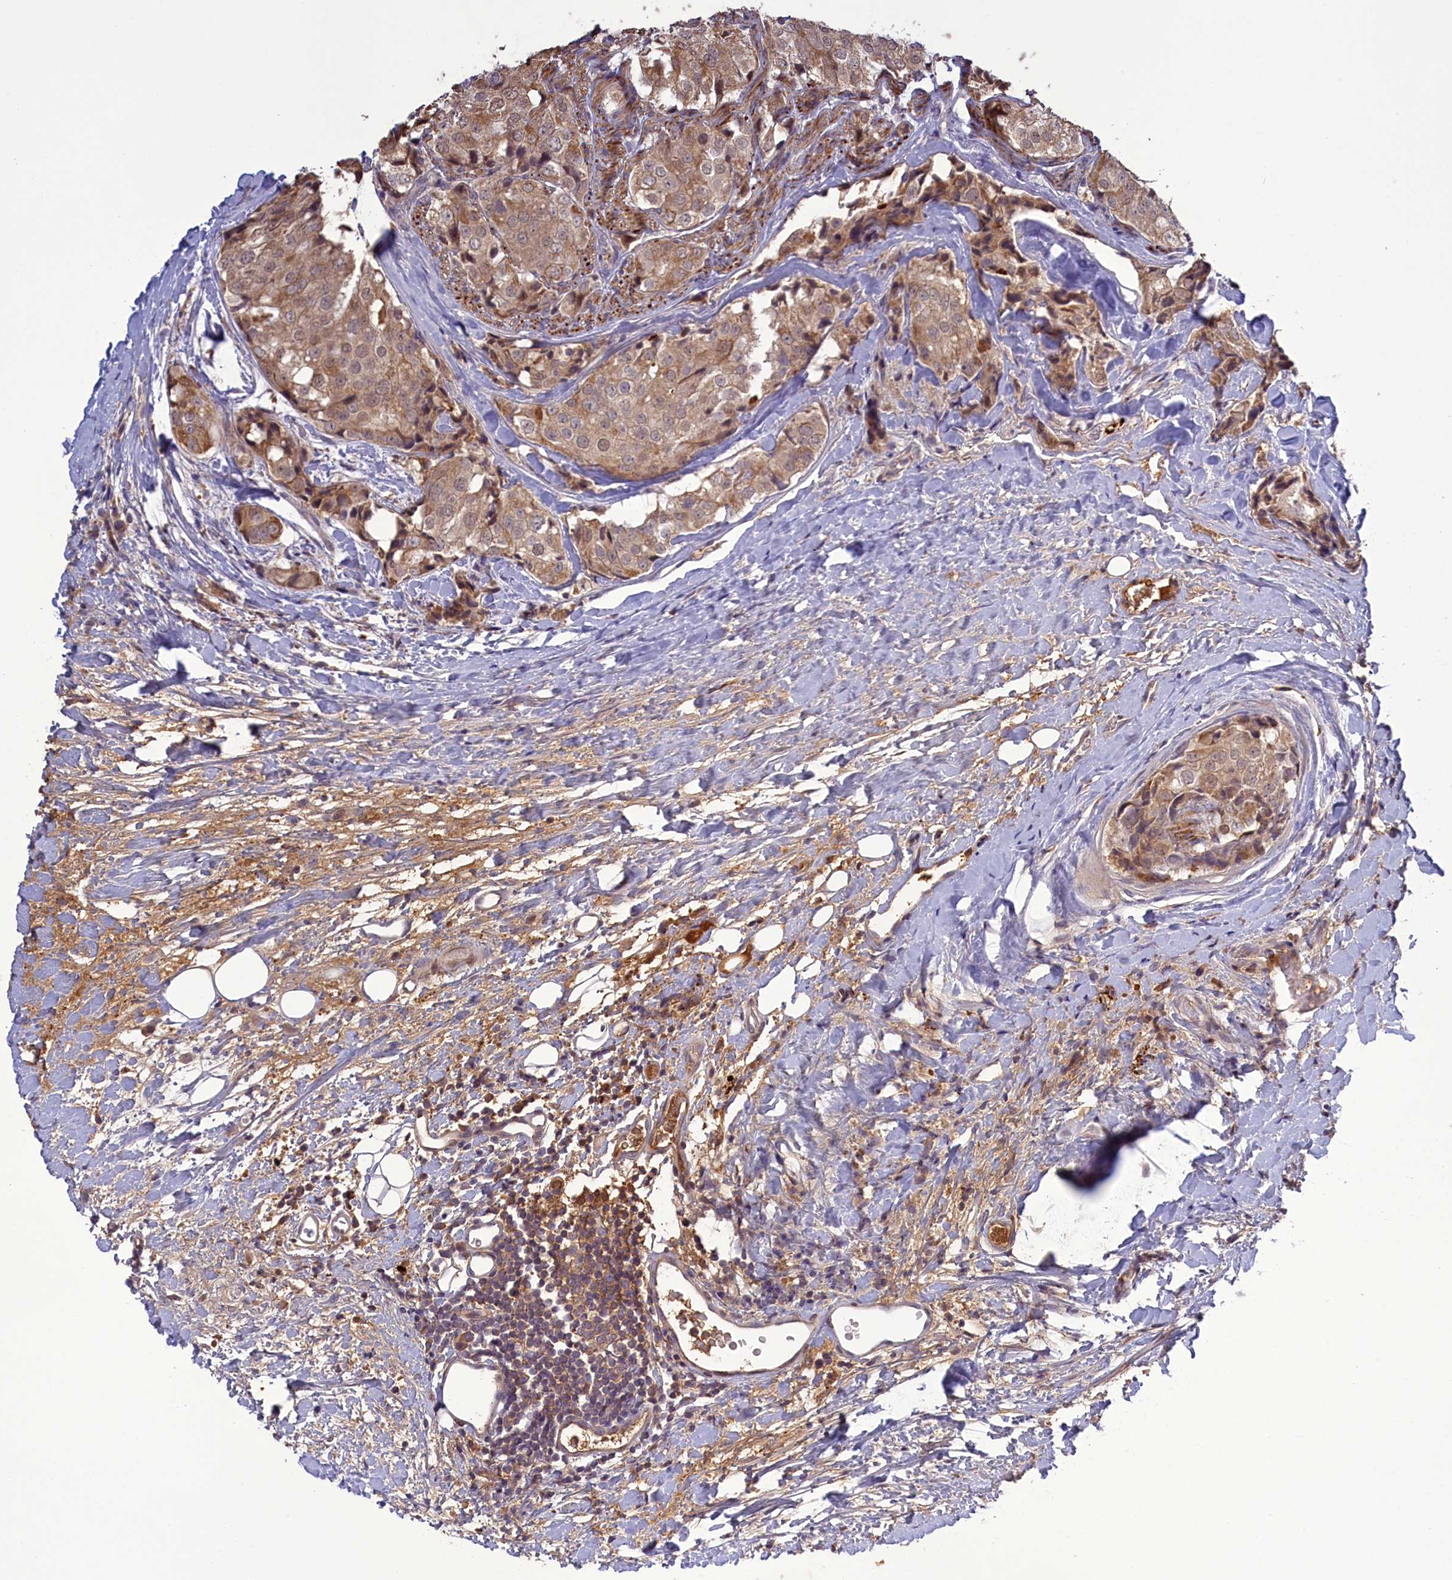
{"staining": {"intensity": "moderate", "quantity": ">75%", "location": "cytoplasmic/membranous"}, "tissue": "prostate cancer", "cell_type": "Tumor cells", "image_type": "cancer", "snomed": [{"axis": "morphology", "description": "Adenocarcinoma, High grade"}, {"axis": "topography", "description": "Prostate"}], "caption": "IHC photomicrograph of human prostate high-grade adenocarcinoma stained for a protein (brown), which shows medium levels of moderate cytoplasmic/membranous staining in approximately >75% of tumor cells.", "gene": "RRAD", "patient": {"sex": "male", "age": 49}}